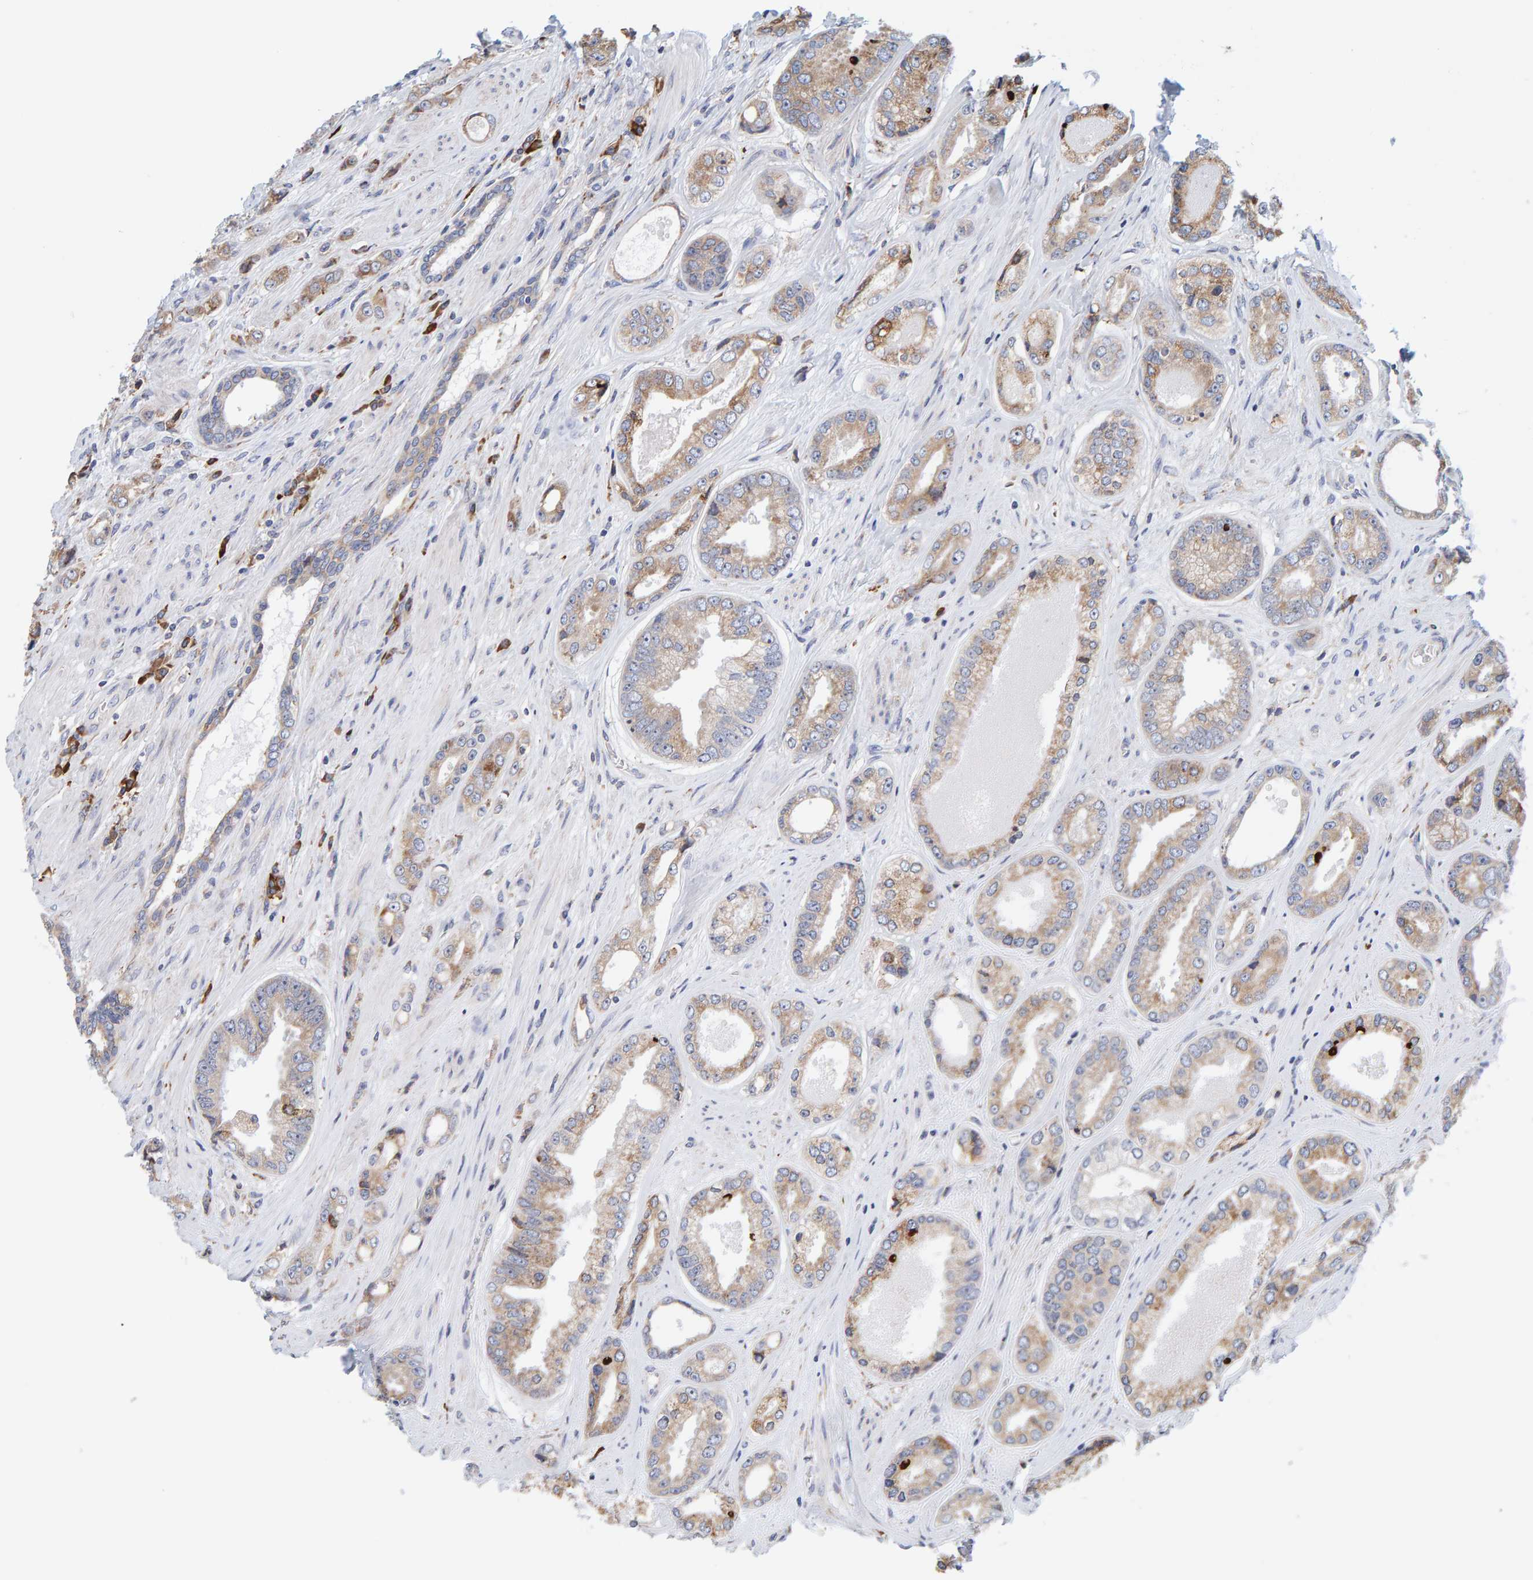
{"staining": {"intensity": "moderate", "quantity": ">75%", "location": "cytoplasmic/membranous"}, "tissue": "prostate cancer", "cell_type": "Tumor cells", "image_type": "cancer", "snomed": [{"axis": "morphology", "description": "Adenocarcinoma, High grade"}, {"axis": "topography", "description": "Prostate"}], "caption": "A high-resolution histopathology image shows immunohistochemistry (IHC) staining of prostate cancer (adenocarcinoma (high-grade)), which reveals moderate cytoplasmic/membranous positivity in approximately >75% of tumor cells. The protein is stained brown, and the nuclei are stained in blue (DAB IHC with brightfield microscopy, high magnification).", "gene": "SGPL1", "patient": {"sex": "male", "age": 61}}